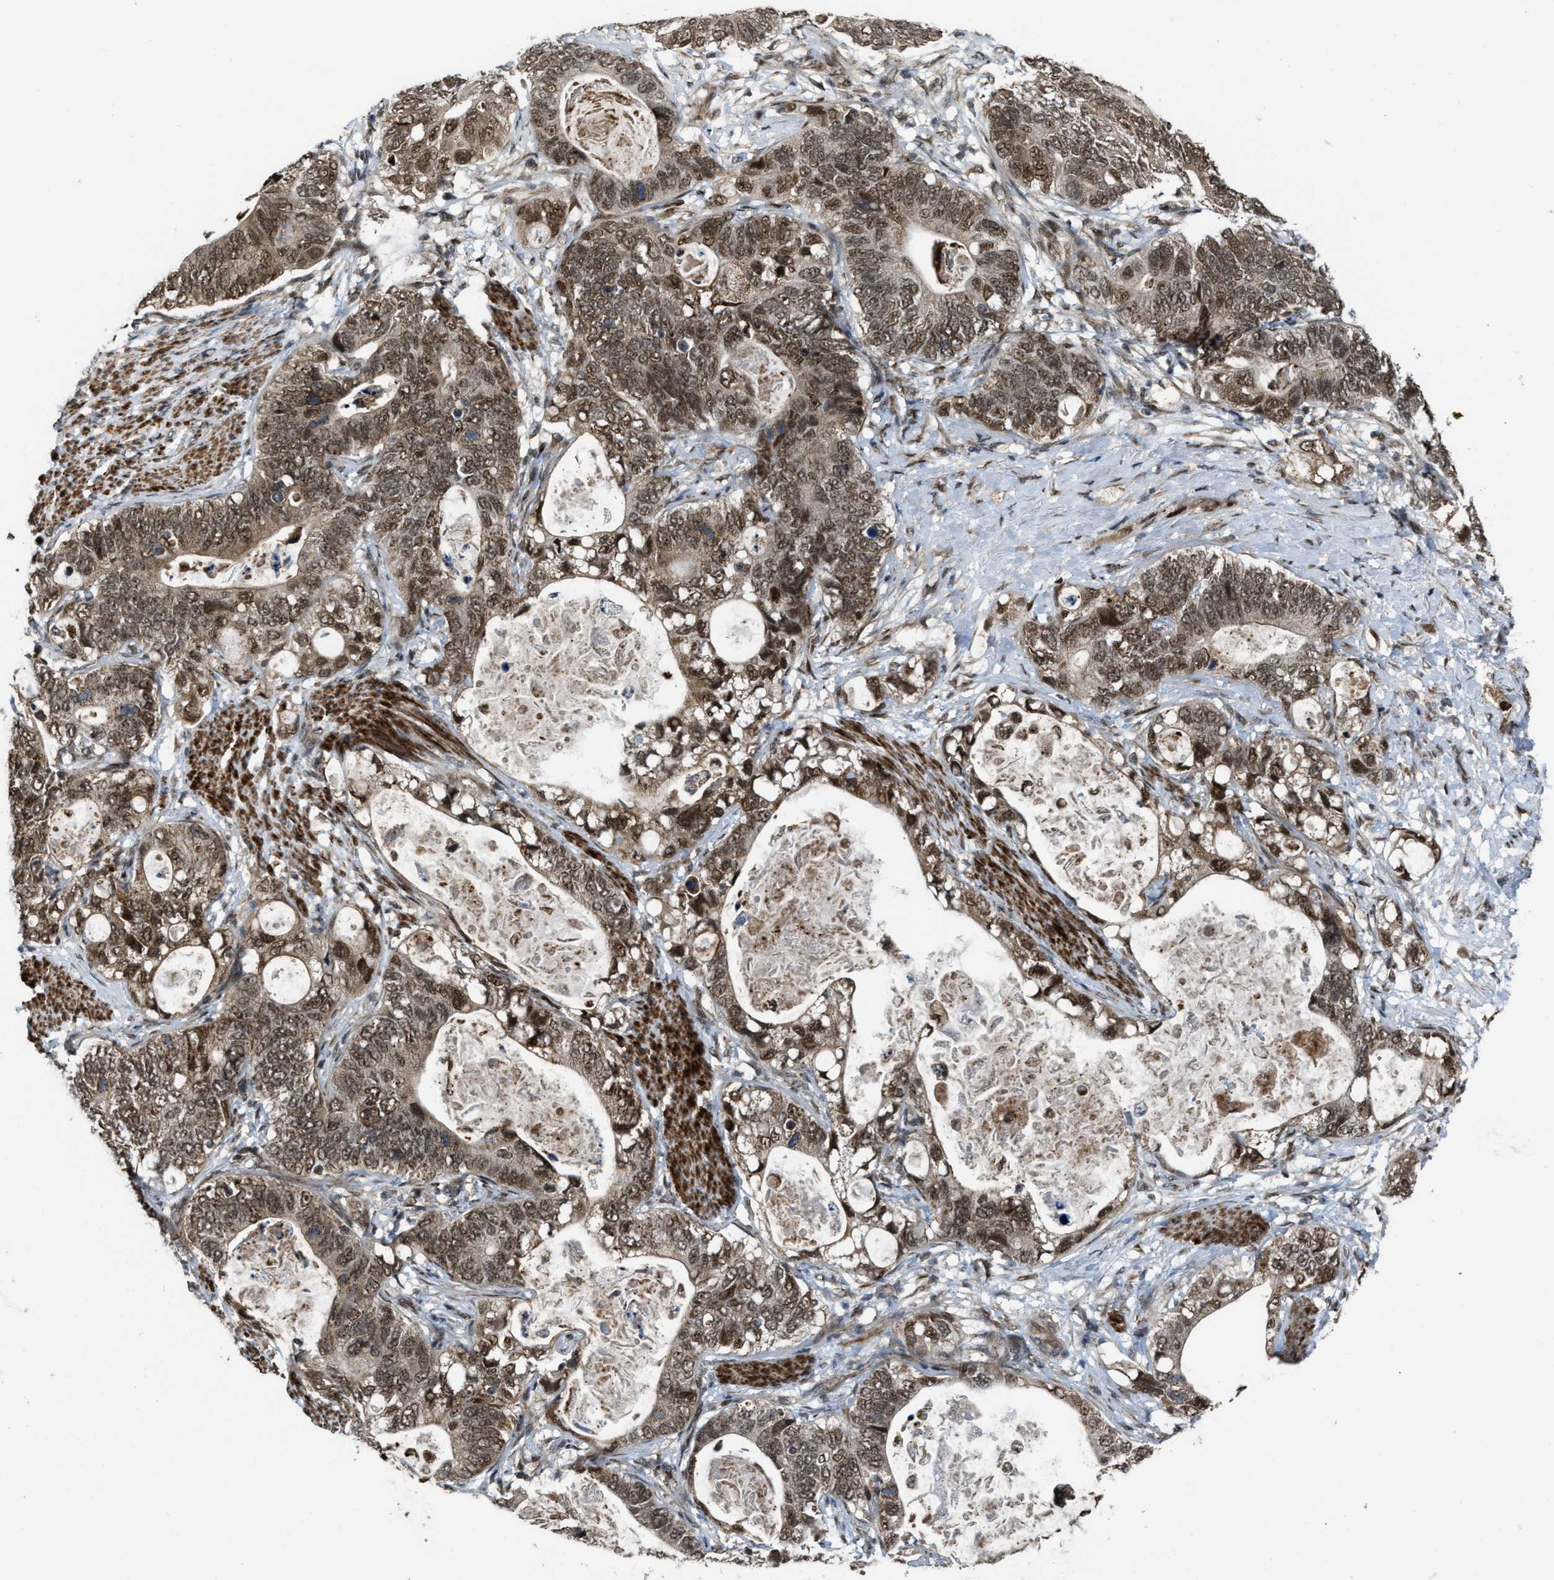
{"staining": {"intensity": "moderate", "quantity": ">75%", "location": "cytoplasmic/membranous,nuclear"}, "tissue": "stomach cancer", "cell_type": "Tumor cells", "image_type": "cancer", "snomed": [{"axis": "morphology", "description": "Normal tissue, NOS"}, {"axis": "morphology", "description": "Adenocarcinoma, NOS"}, {"axis": "topography", "description": "Stomach"}], "caption": "A high-resolution histopathology image shows immunohistochemistry (IHC) staining of stomach adenocarcinoma, which exhibits moderate cytoplasmic/membranous and nuclear expression in approximately >75% of tumor cells. Immunohistochemistry stains the protein in brown and the nuclei are stained blue.", "gene": "ZNF250", "patient": {"sex": "female", "age": 89}}